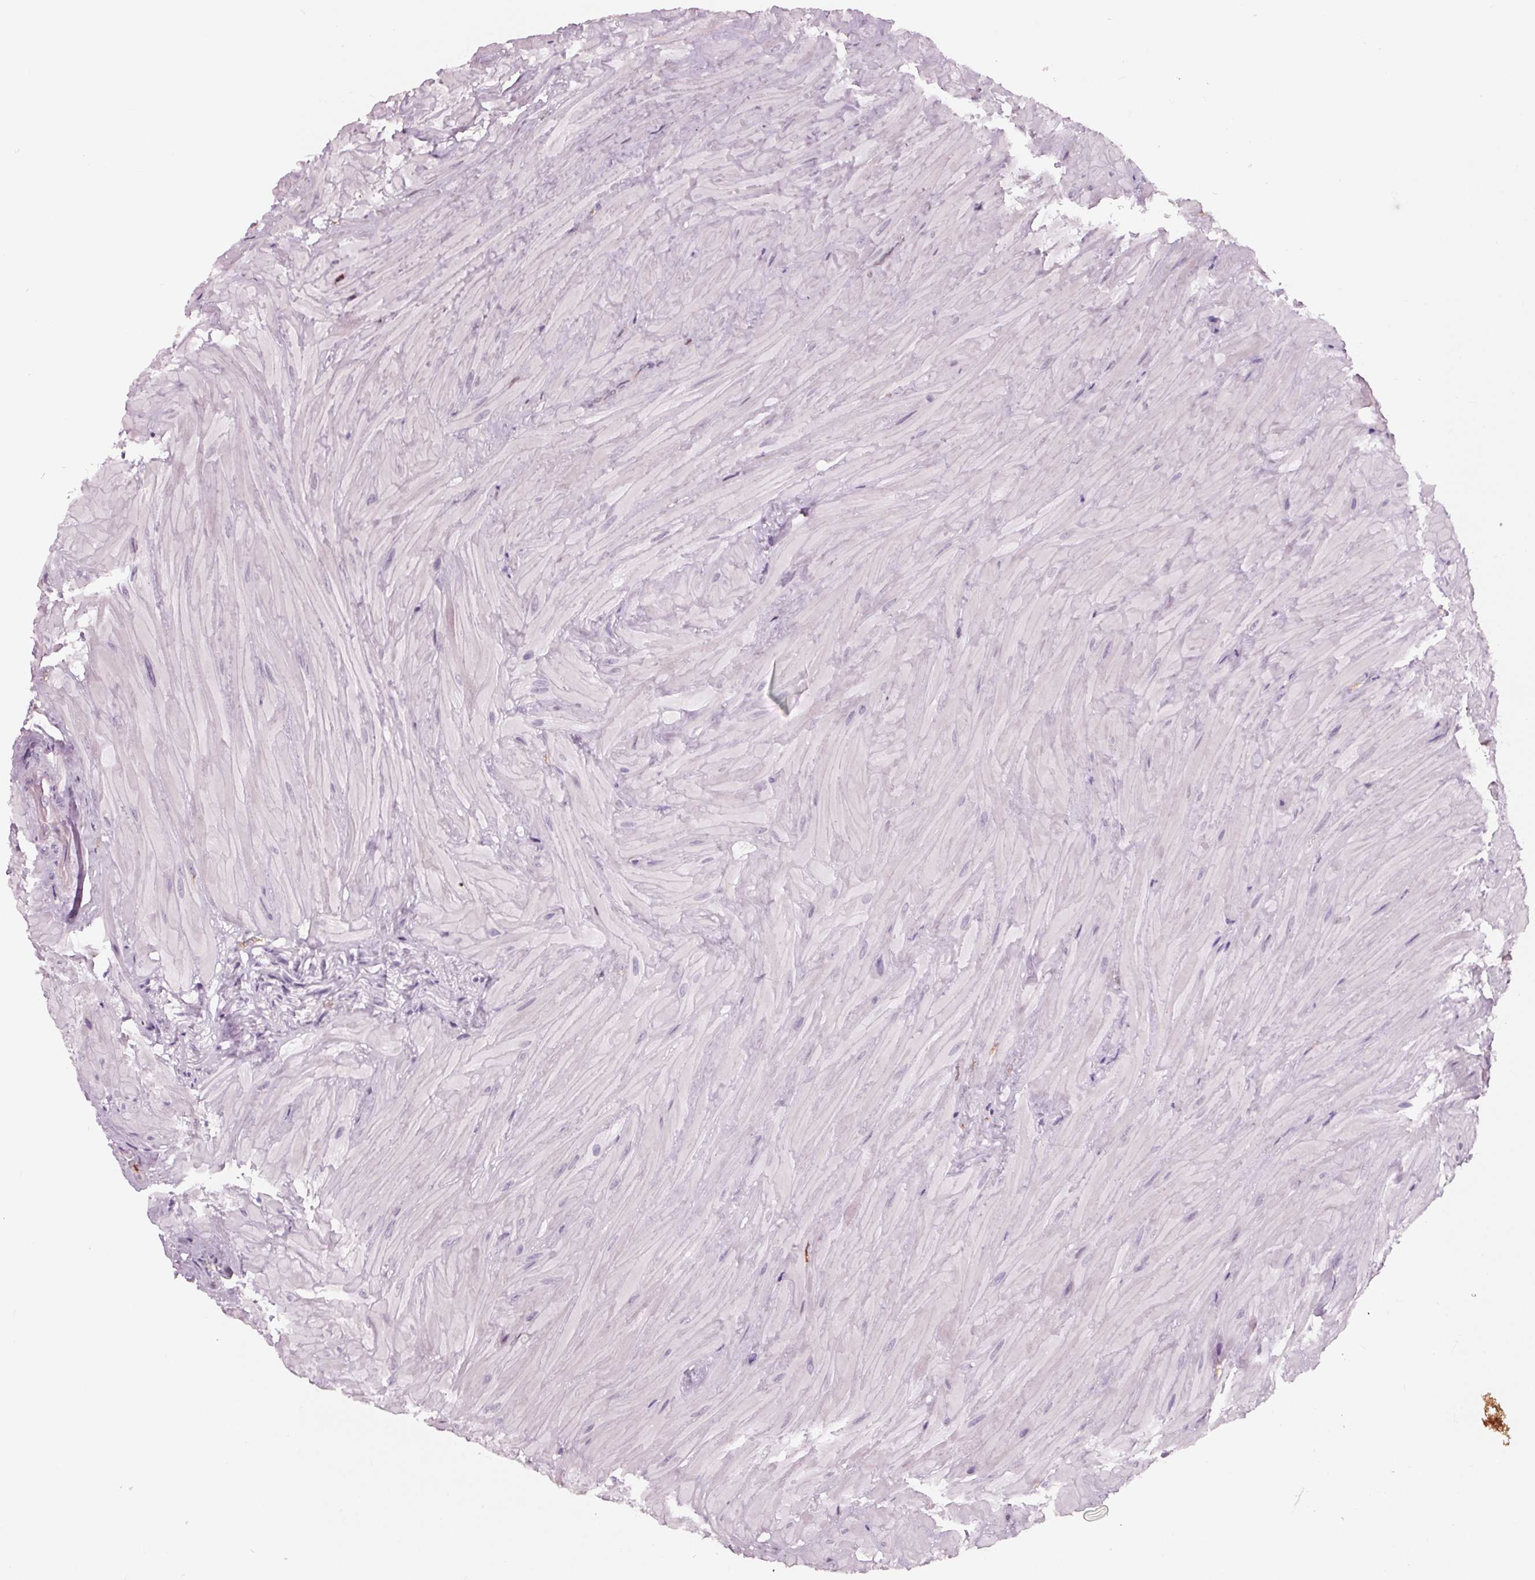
{"staining": {"intensity": "negative", "quantity": "none", "location": "none"}, "tissue": "seminal vesicle", "cell_type": "Glandular cells", "image_type": "normal", "snomed": [{"axis": "morphology", "description": "Normal tissue, NOS"}, {"axis": "topography", "description": "Seminal veicle"}], "caption": "This is an IHC micrograph of benign seminal vesicle. There is no positivity in glandular cells.", "gene": "ARHGAP25", "patient": {"sex": "male", "age": 57}}